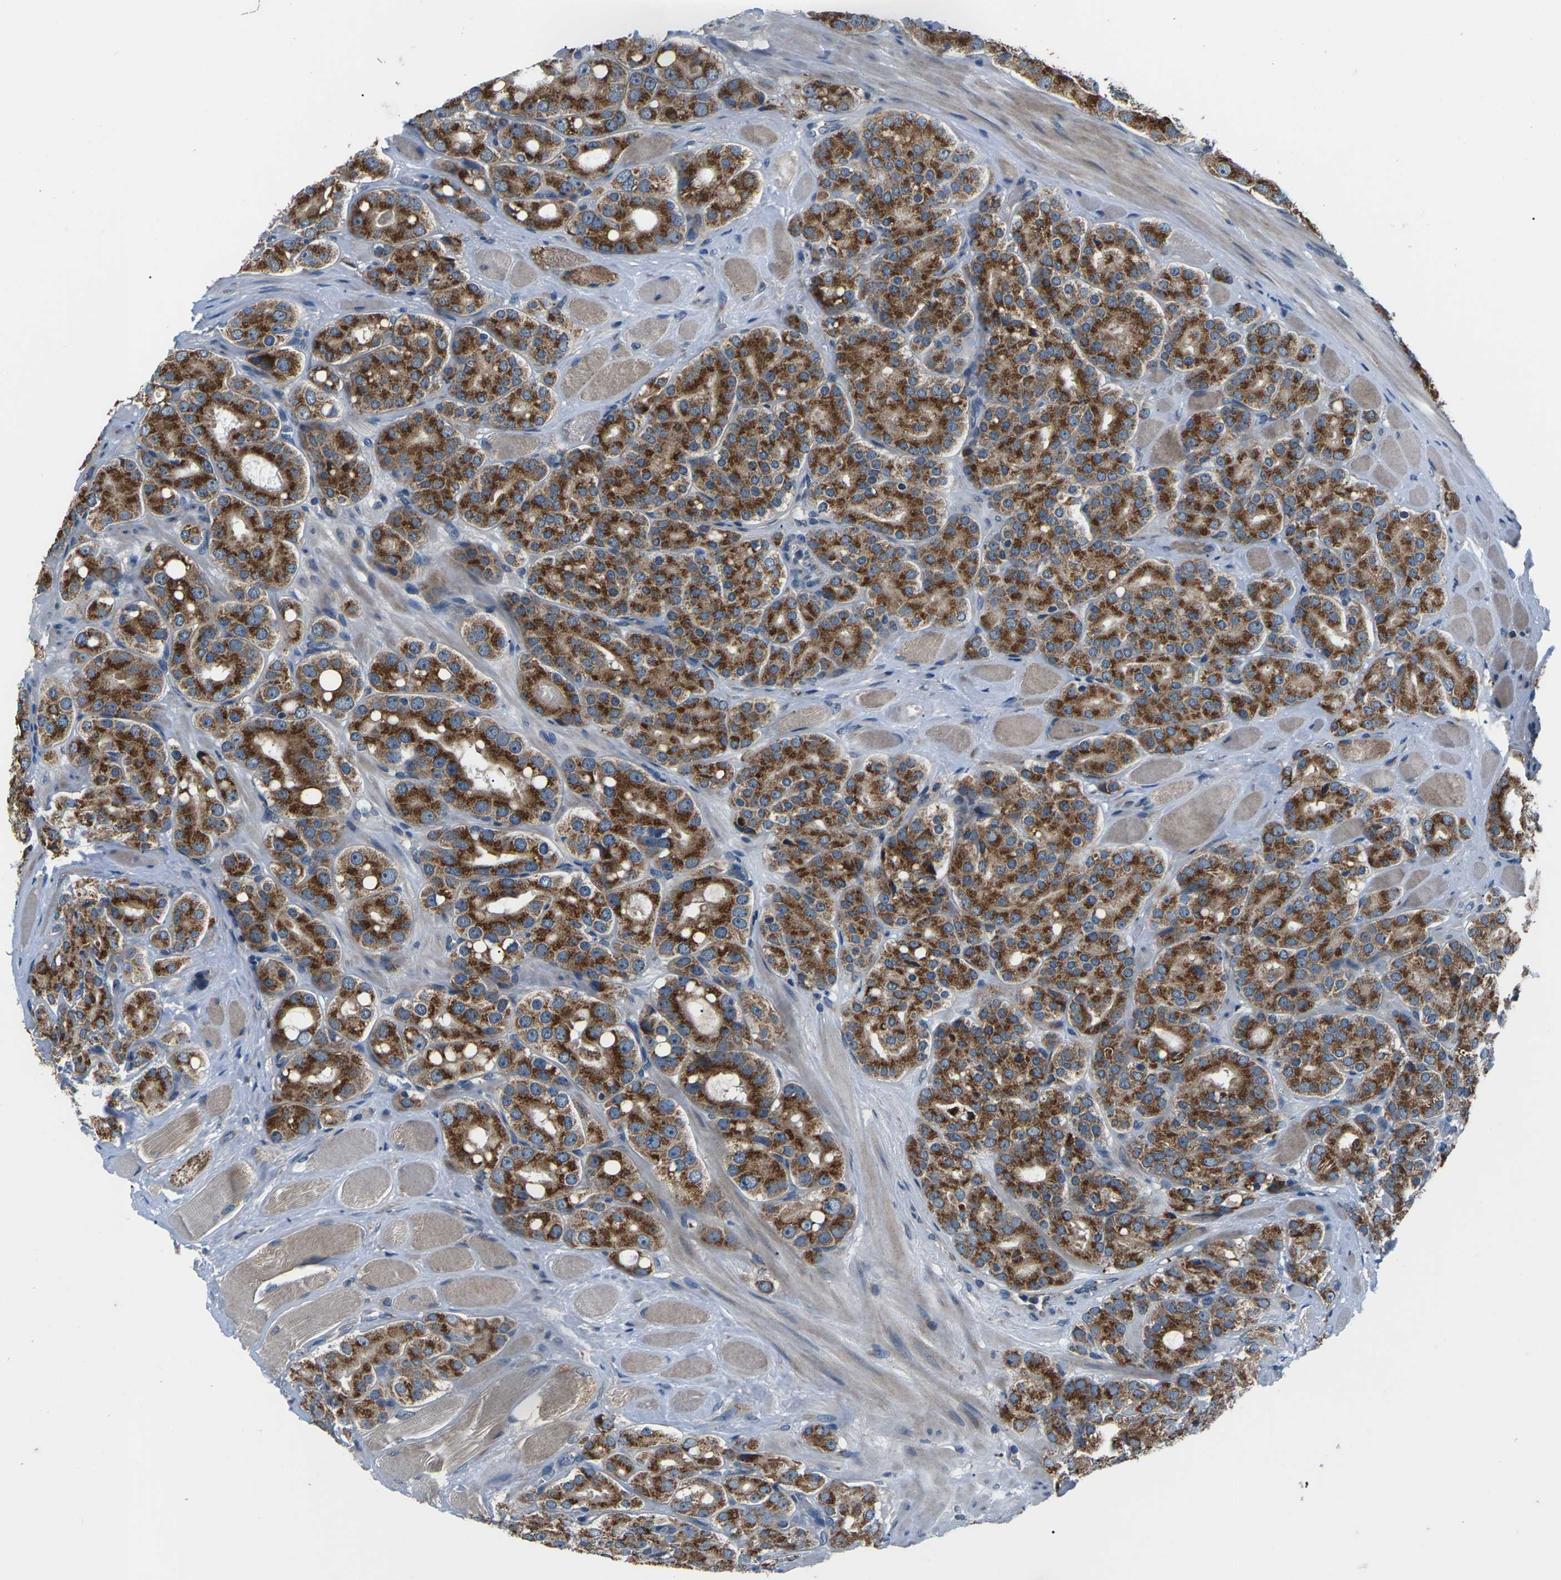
{"staining": {"intensity": "strong", "quantity": ">75%", "location": "cytoplasmic/membranous"}, "tissue": "prostate cancer", "cell_type": "Tumor cells", "image_type": "cancer", "snomed": [{"axis": "morphology", "description": "Adenocarcinoma, High grade"}, {"axis": "topography", "description": "Prostate"}], "caption": "This is a photomicrograph of IHC staining of prostate cancer (adenocarcinoma (high-grade)), which shows strong expression in the cytoplasmic/membranous of tumor cells.", "gene": "GABRP", "patient": {"sex": "male", "age": 65}}